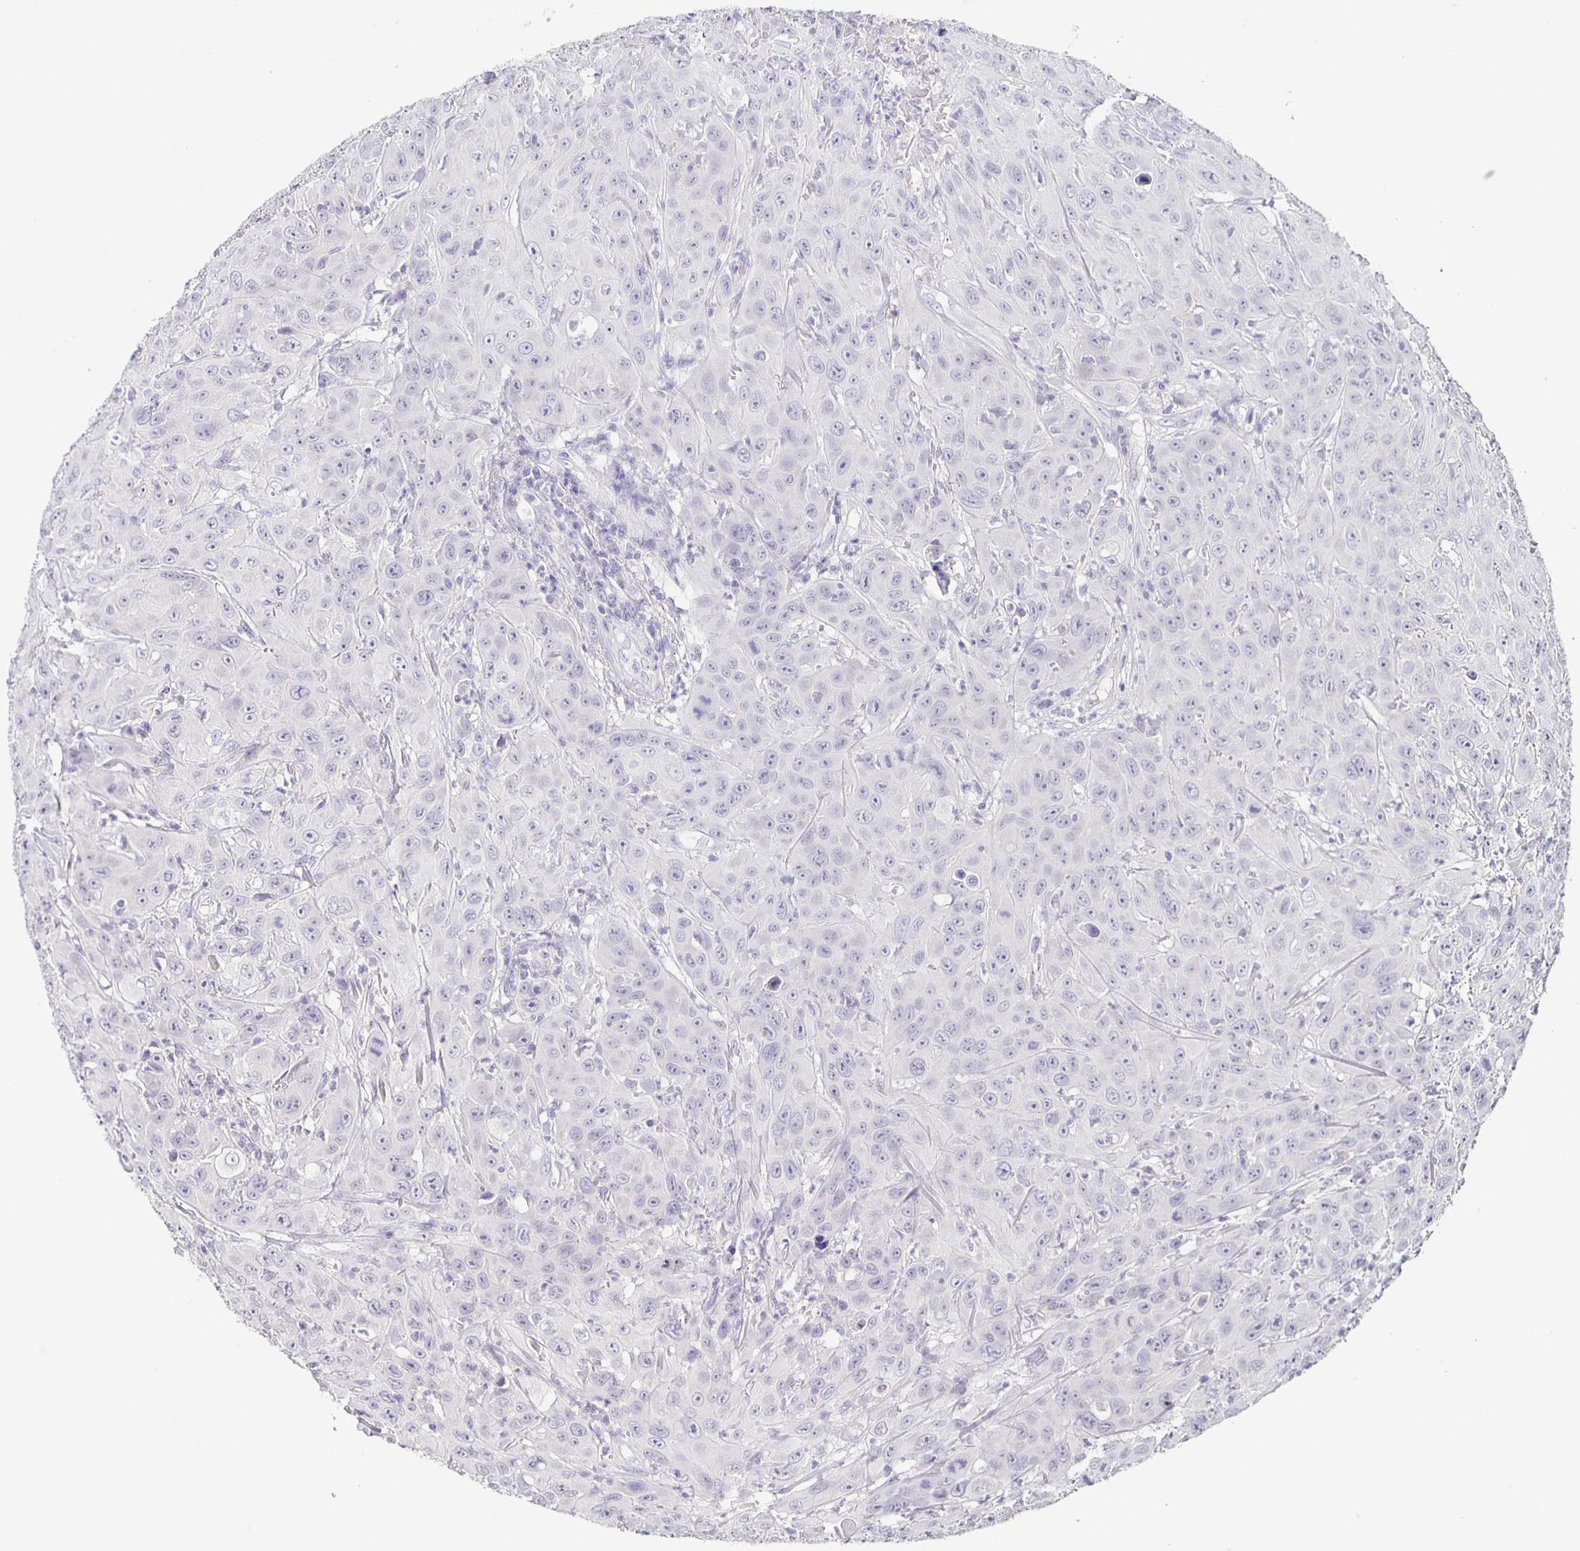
{"staining": {"intensity": "negative", "quantity": "none", "location": "none"}, "tissue": "head and neck cancer", "cell_type": "Tumor cells", "image_type": "cancer", "snomed": [{"axis": "morphology", "description": "Squamous cell carcinoma, NOS"}, {"axis": "topography", "description": "Skin"}, {"axis": "topography", "description": "Head-Neck"}], "caption": "The photomicrograph exhibits no significant staining in tumor cells of head and neck squamous cell carcinoma. (Immunohistochemistry, brightfield microscopy, high magnification).", "gene": "INSL5", "patient": {"sex": "male", "age": 80}}